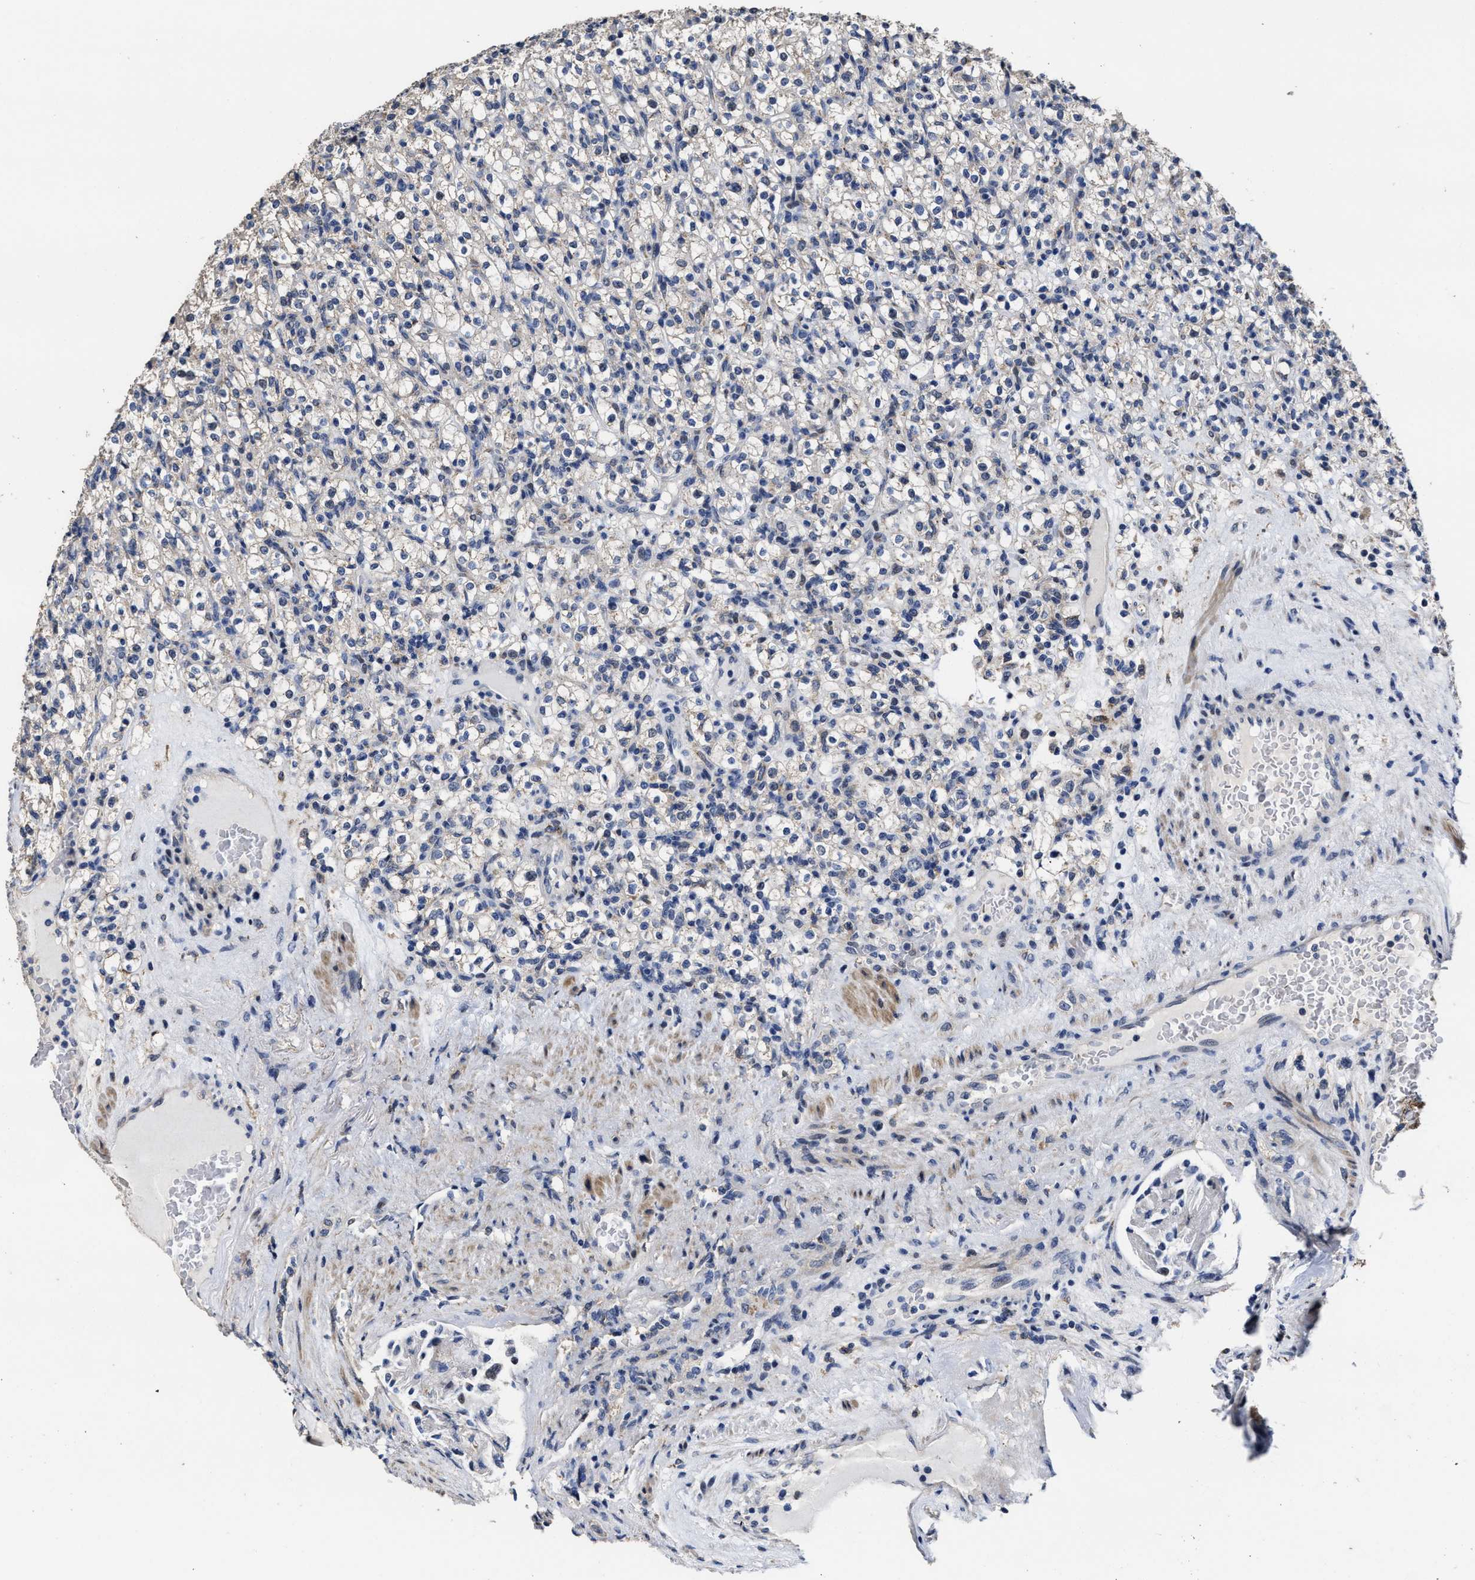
{"staining": {"intensity": "weak", "quantity": "<25%", "location": "cytoplasmic/membranous"}, "tissue": "renal cancer", "cell_type": "Tumor cells", "image_type": "cancer", "snomed": [{"axis": "morphology", "description": "Normal tissue, NOS"}, {"axis": "morphology", "description": "Adenocarcinoma, NOS"}, {"axis": "topography", "description": "Kidney"}], "caption": "Renal cancer (adenocarcinoma) stained for a protein using immunohistochemistry exhibits no positivity tumor cells.", "gene": "ZFAT", "patient": {"sex": "female", "age": 72}}